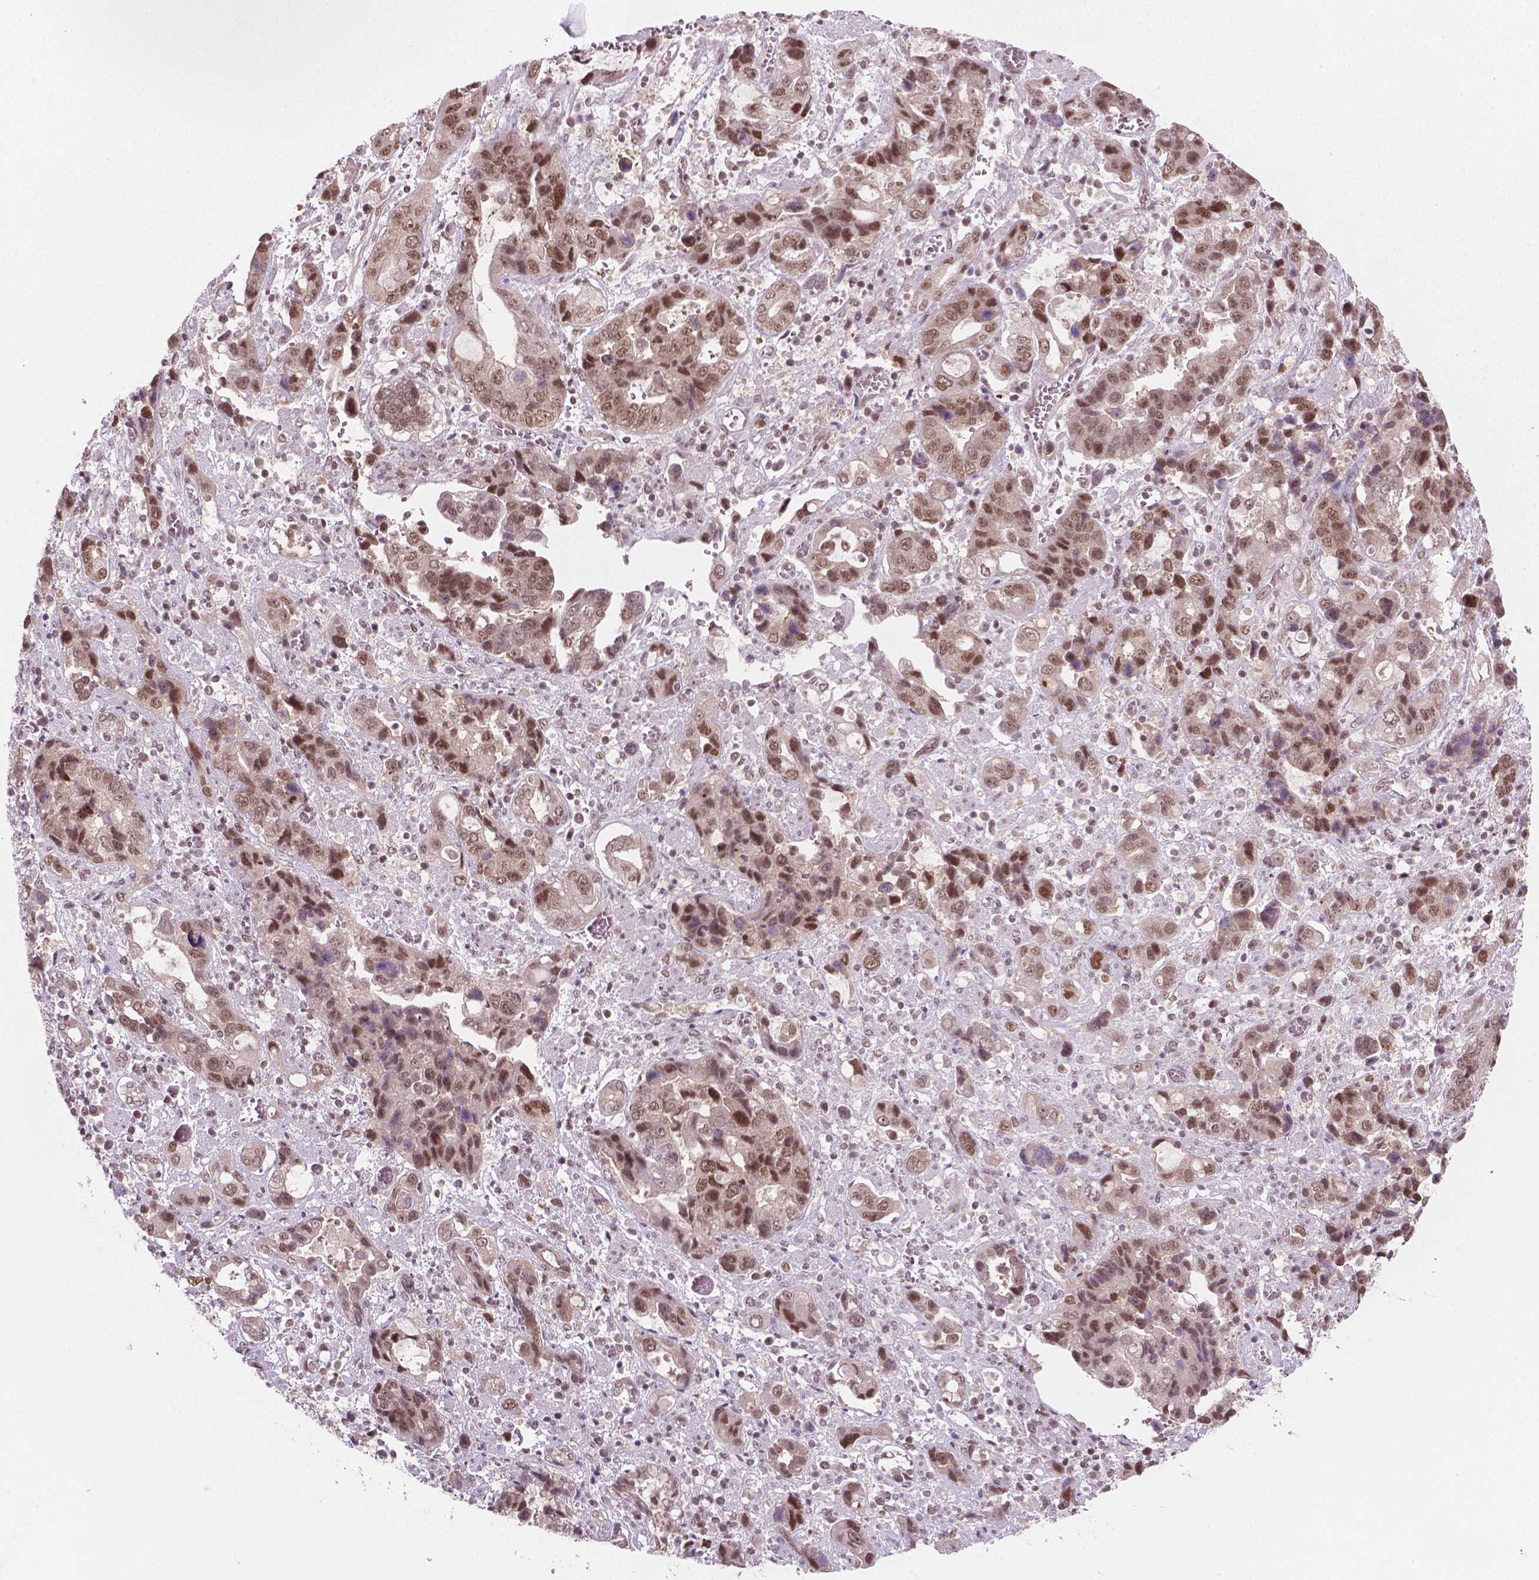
{"staining": {"intensity": "moderate", "quantity": ">75%", "location": "nuclear"}, "tissue": "stomach cancer", "cell_type": "Tumor cells", "image_type": "cancer", "snomed": [{"axis": "morphology", "description": "Adenocarcinoma, NOS"}, {"axis": "topography", "description": "Stomach, upper"}], "caption": "Immunohistochemistry (DAB) staining of human stomach cancer exhibits moderate nuclear protein positivity in about >75% of tumor cells.", "gene": "PHAX", "patient": {"sex": "female", "age": 81}}